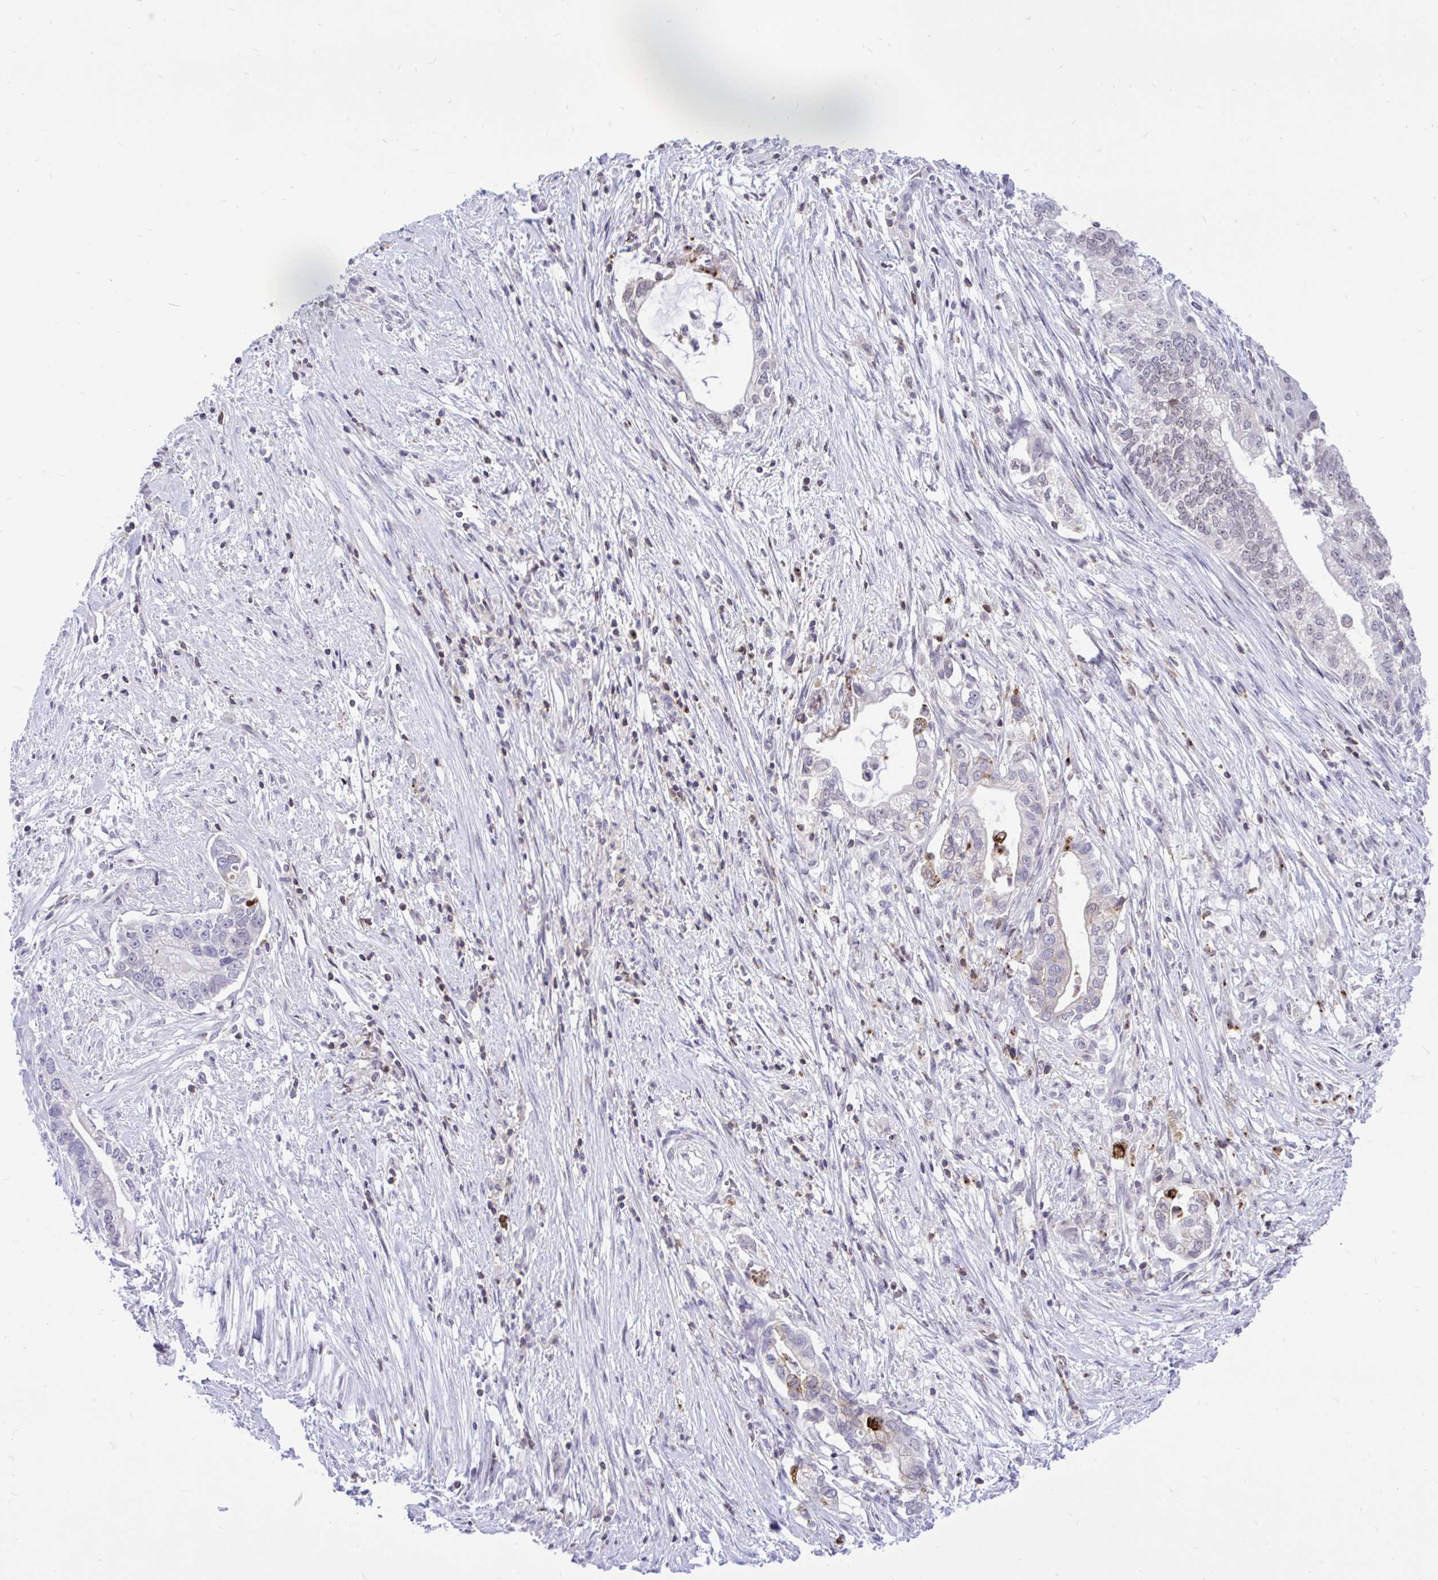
{"staining": {"intensity": "weak", "quantity": "<25%", "location": "nuclear"}, "tissue": "pancreatic cancer", "cell_type": "Tumor cells", "image_type": "cancer", "snomed": [{"axis": "morphology", "description": "Adenocarcinoma, NOS"}, {"axis": "topography", "description": "Pancreas"}], "caption": "Immunohistochemistry micrograph of human pancreatic adenocarcinoma stained for a protein (brown), which shows no staining in tumor cells.", "gene": "CXCL8", "patient": {"sex": "male", "age": 70}}